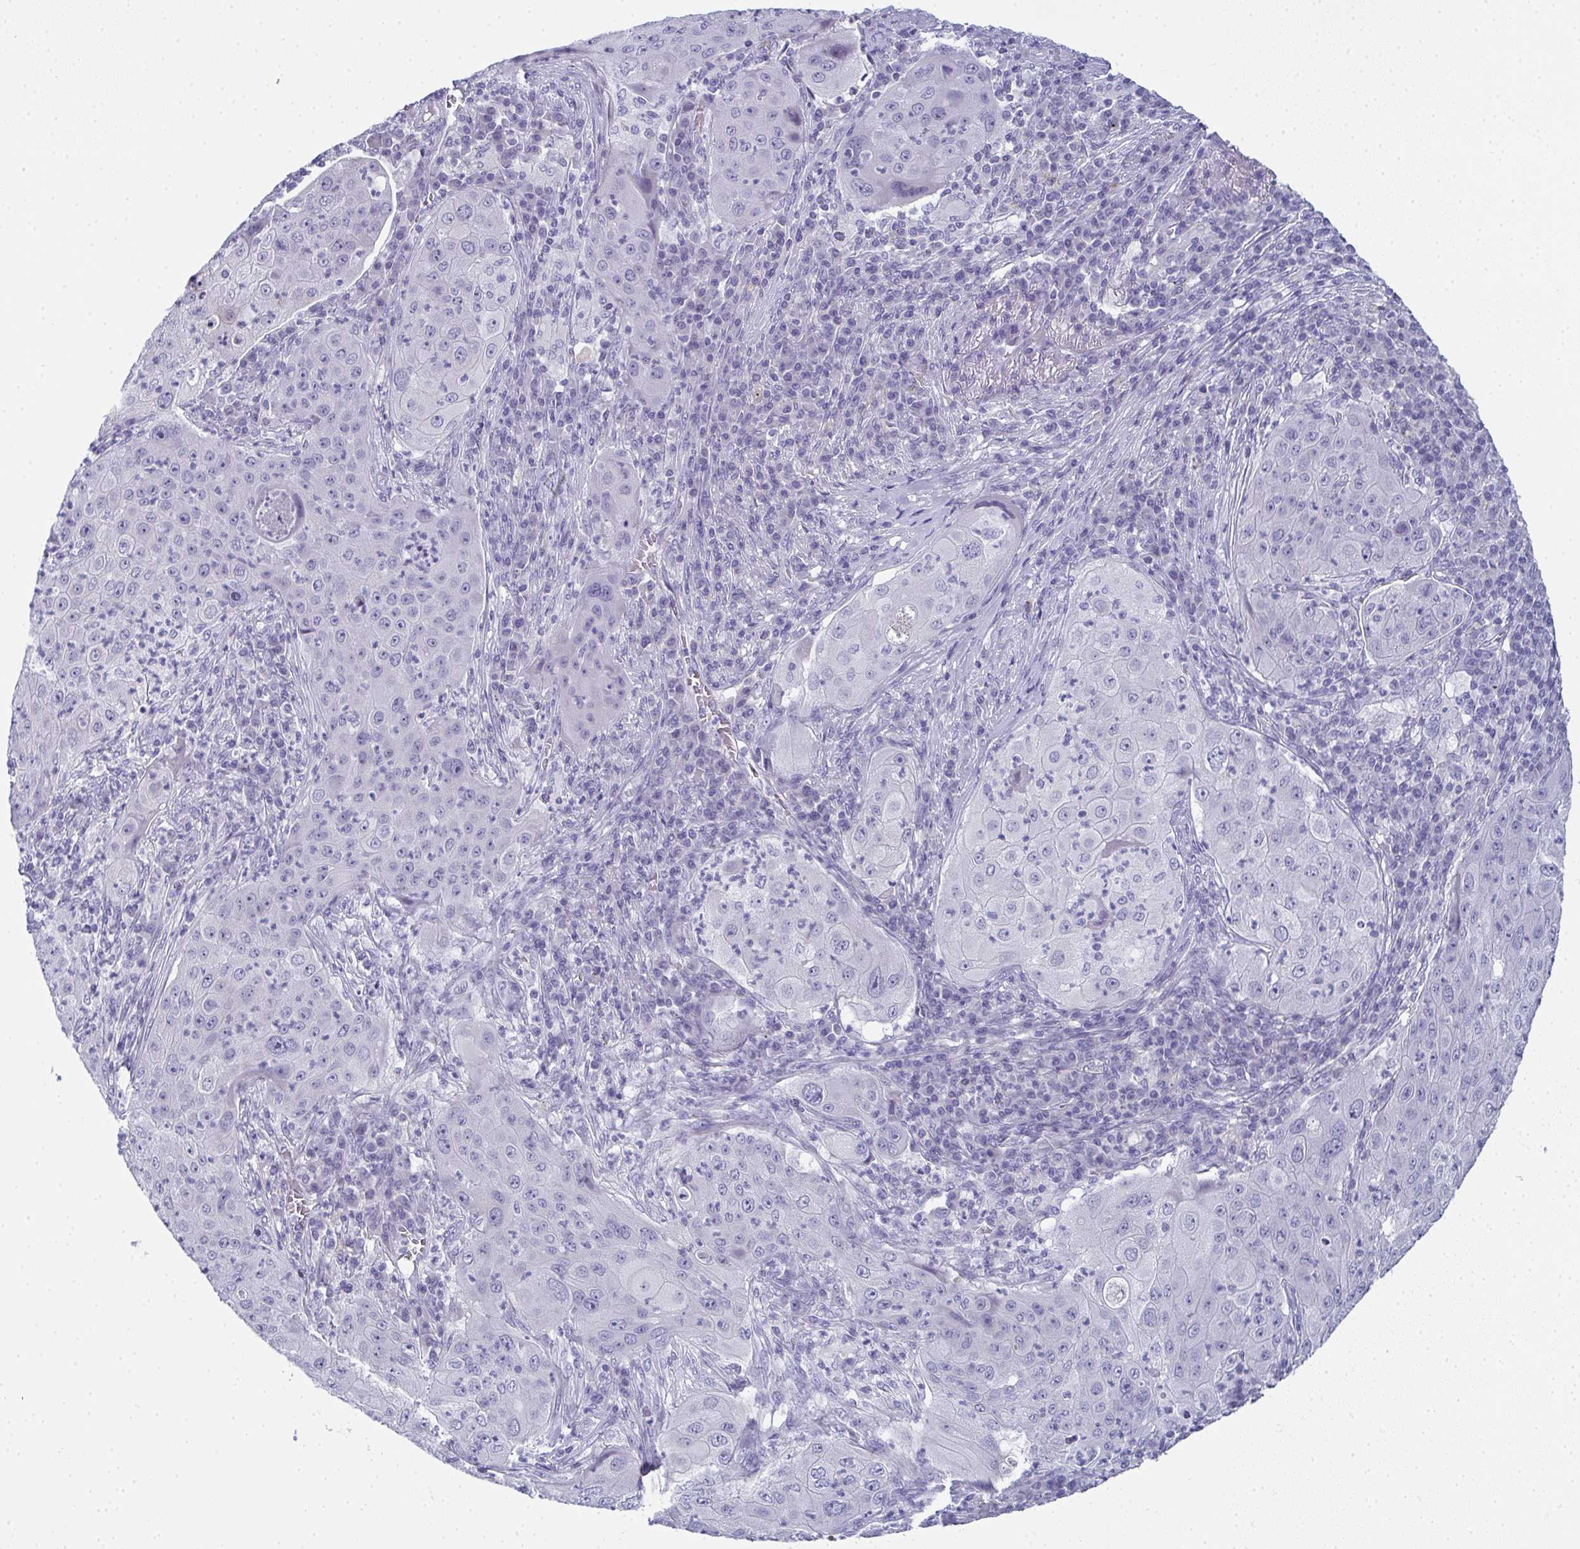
{"staining": {"intensity": "negative", "quantity": "none", "location": "none"}, "tissue": "lung cancer", "cell_type": "Tumor cells", "image_type": "cancer", "snomed": [{"axis": "morphology", "description": "Squamous cell carcinoma, NOS"}, {"axis": "topography", "description": "Lung"}], "caption": "Human lung squamous cell carcinoma stained for a protein using immunohistochemistry (IHC) shows no positivity in tumor cells.", "gene": "SLC36A2", "patient": {"sex": "female", "age": 59}}